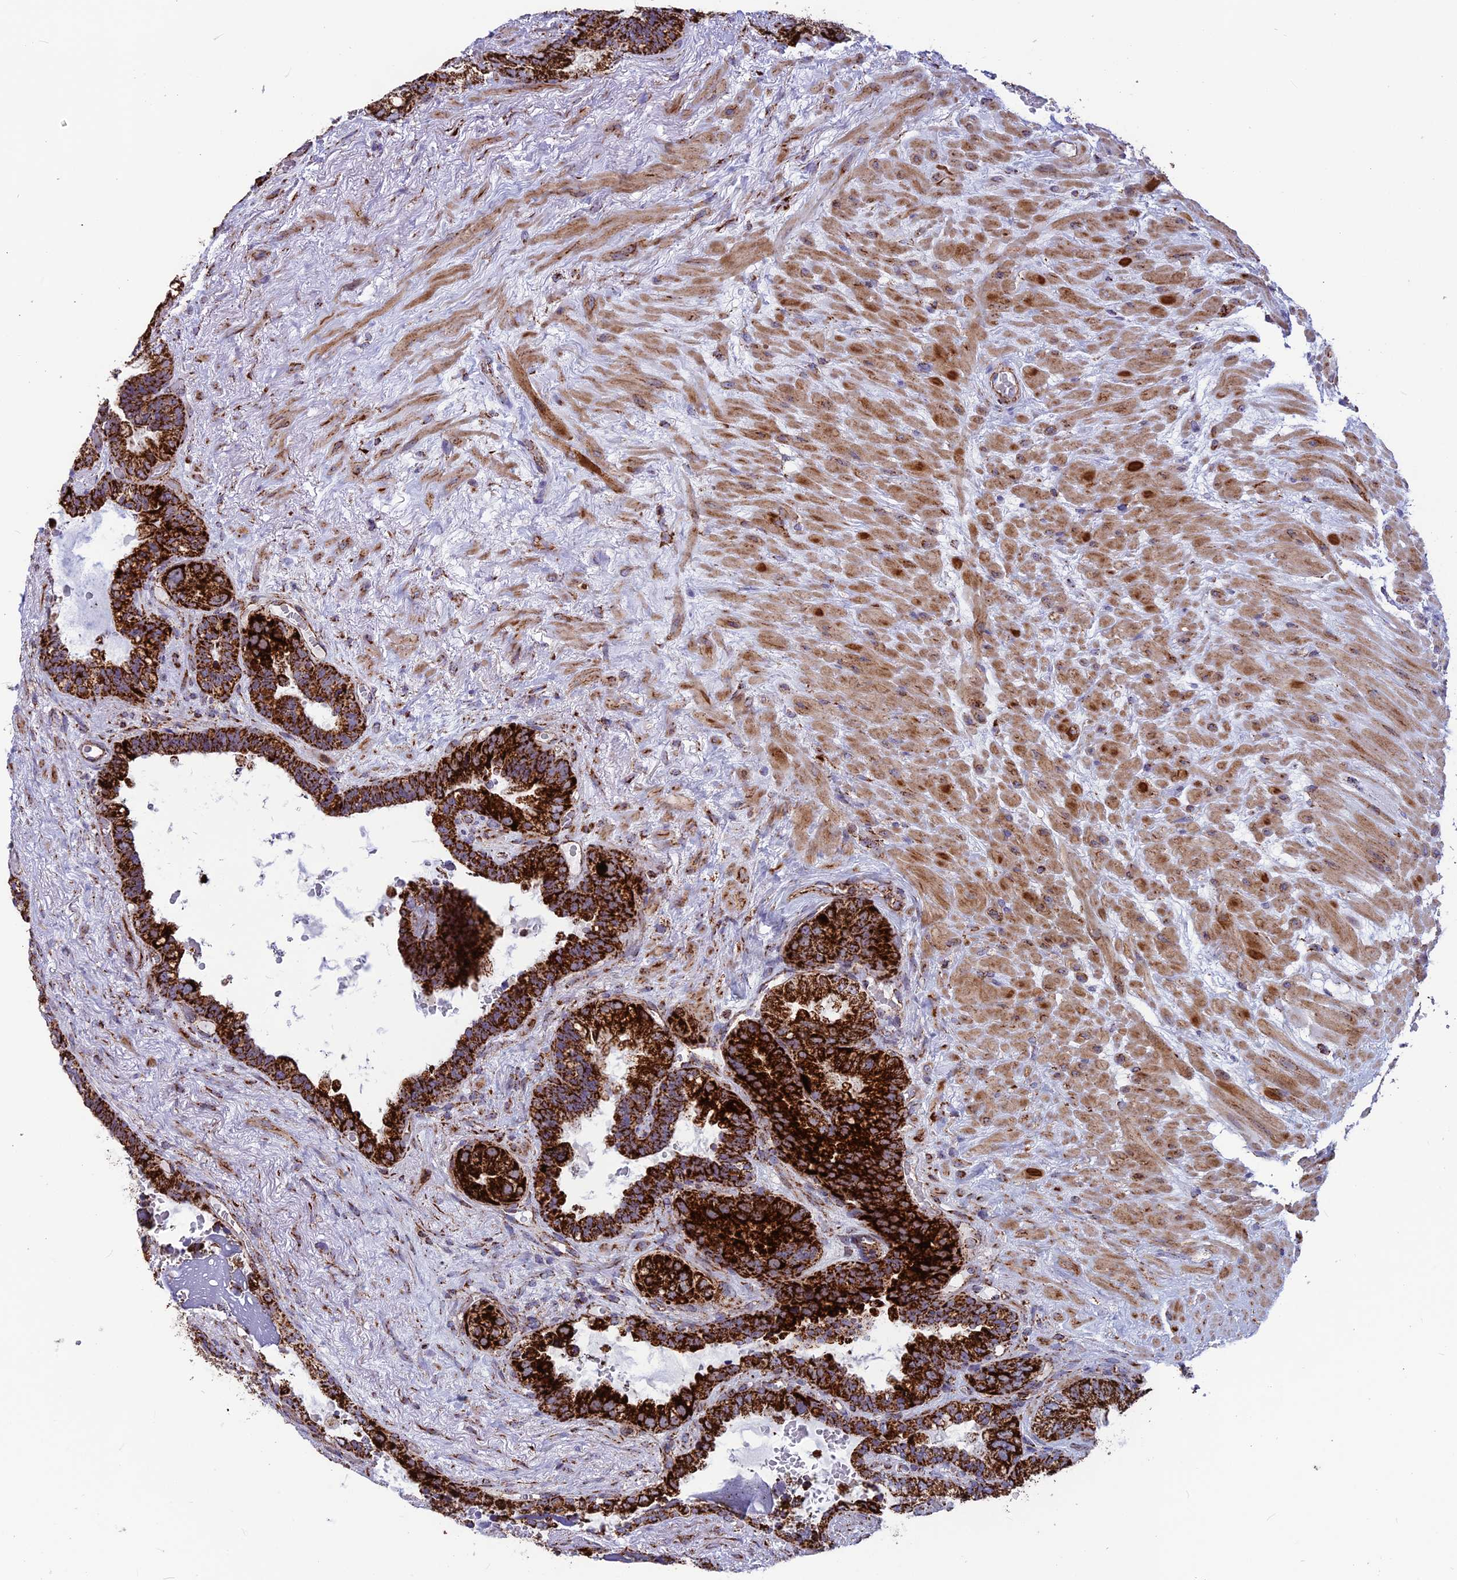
{"staining": {"intensity": "strong", "quantity": ">75%", "location": "cytoplasmic/membranous"}, "tissue": "seminal vesicle", "cell_type": "Glandular cells", "image_type": "normal", "snomed": [{"axis": "morphology", "description": "Normal tissue, NOS"}, {"axis": "topography", "description": "Seminal veicle"}], "caption": "Immunohistochemical staining of normal human seminal vesicle demonstrates high levels of strong cytoplasmic/membranous expression in about >75% of glandular cells. (IHC, brightfield microscopy, high magnification).", "gene": "MRPS18B", "patient": {"sex": "male", "age": 80}}